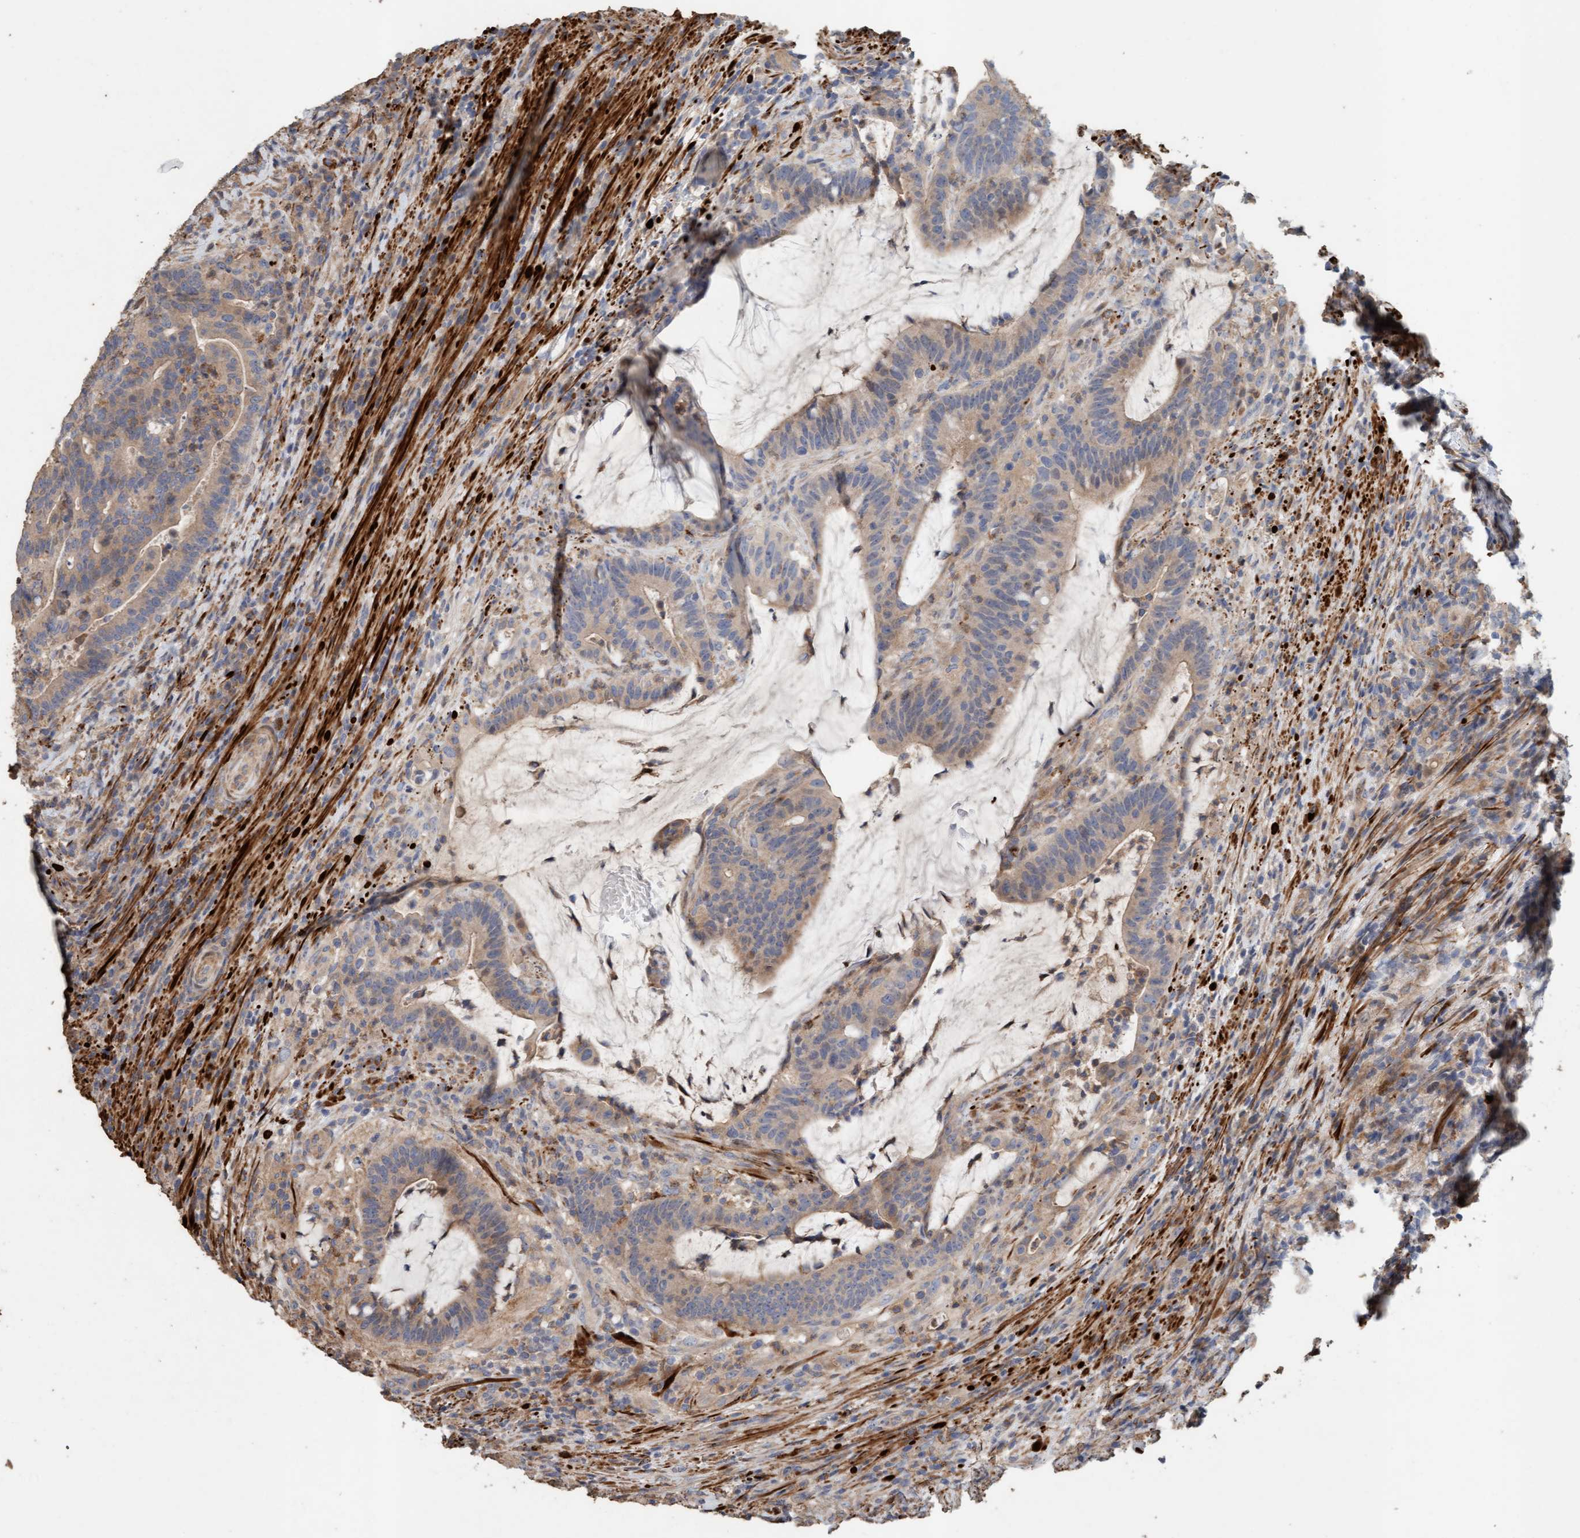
{"staining": {"intensity": "weak", "quantity": "25%-75%", "location": "cytoplasmic/membranous"}, "tissue": "colorectal cancer", "cell_type": "Tumor cells", "image_type": "cancer", "snomed": [{"axis": "morphology", "description": "Adenocarcinoma, NOS"}, {"axis": "topography", "description": "Colon"}], "caption": "High-power microscopy captured an immunohistochemistry (IHC) image of colorectal cancer, revealing weak cytoplasmic/membranous positivity in about 25%-75% of tumor cells.", "gene": "LONRF1", "patient": {"sex": "female", "age": 66}}